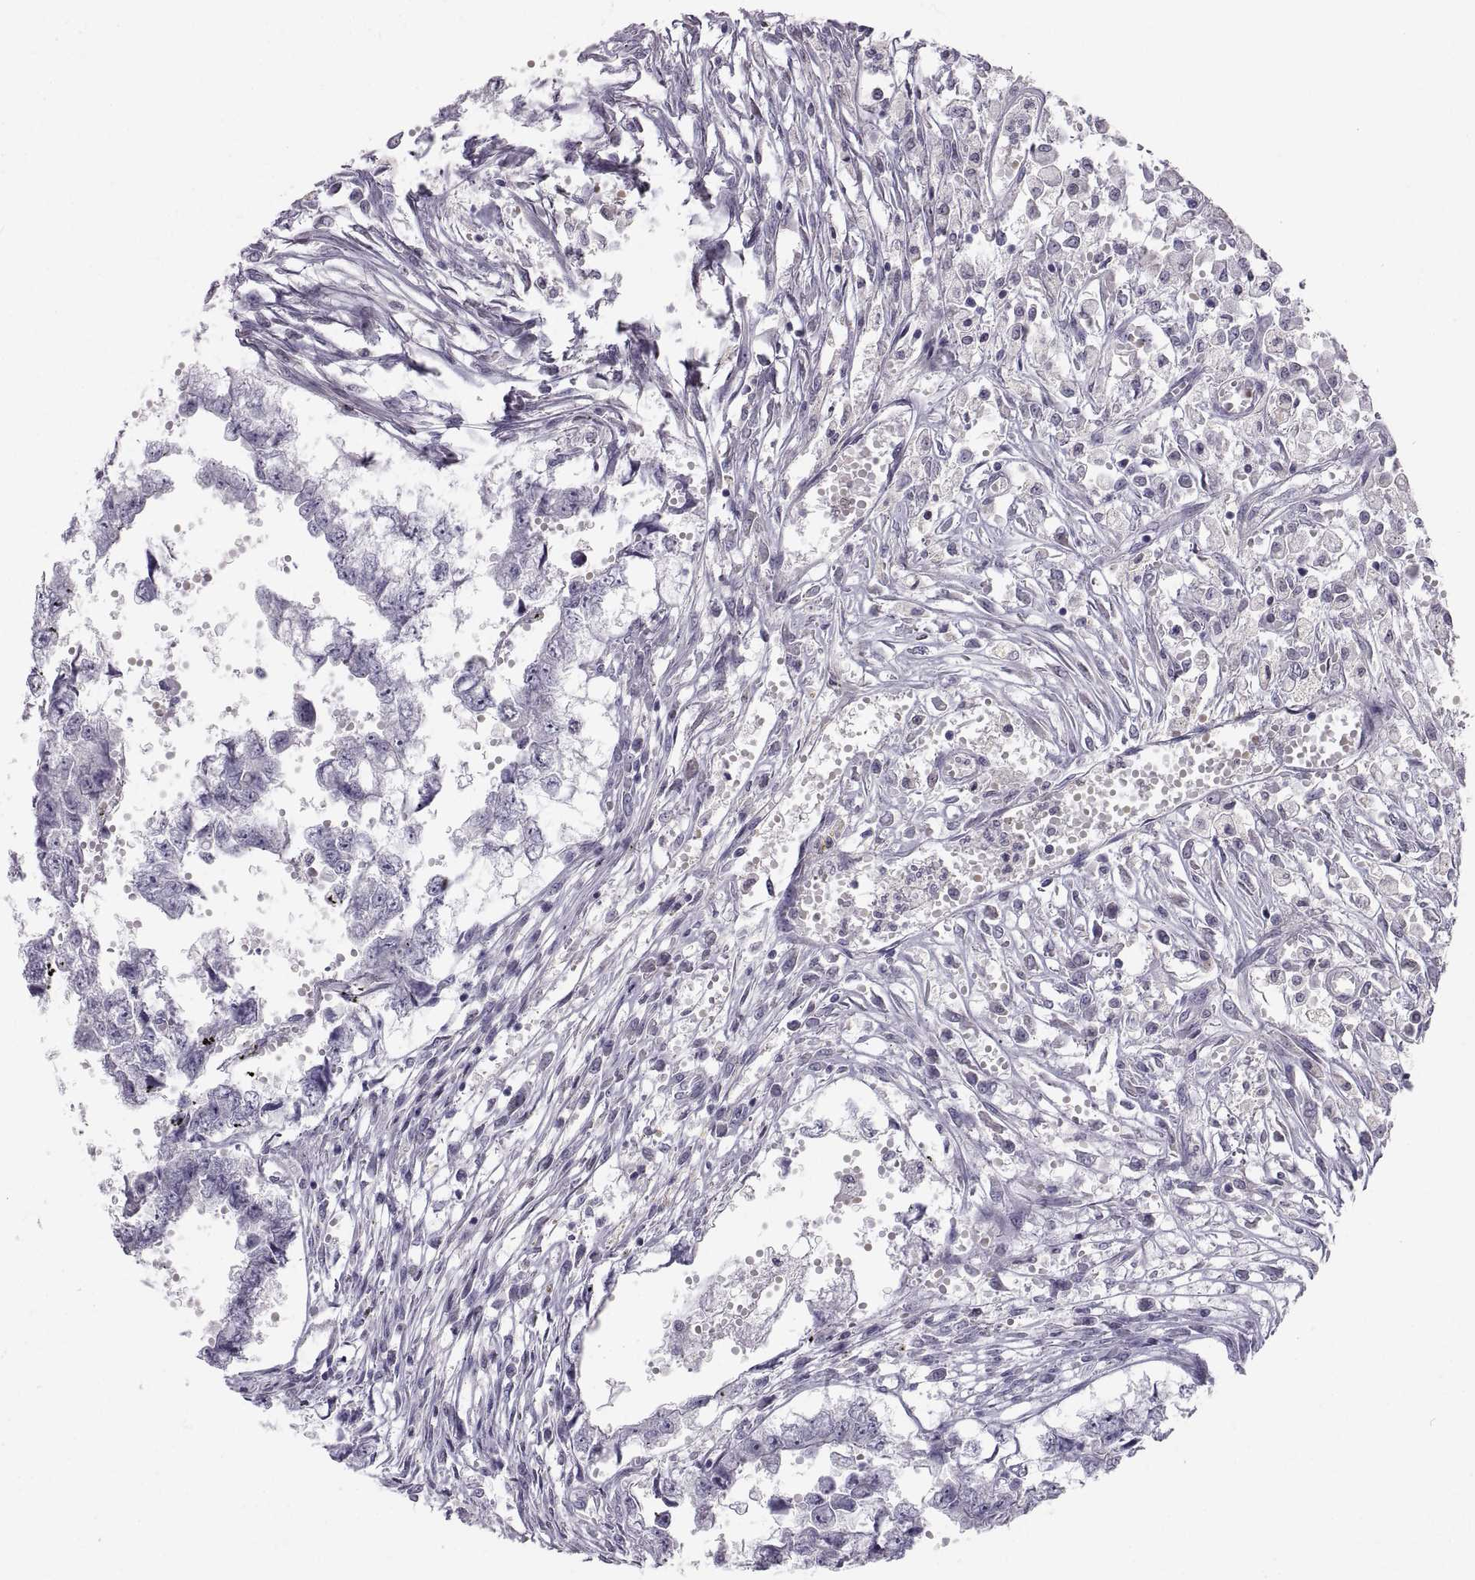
{"staining": {"intensity": "negative", "quantity": "none", "location": "none"}, "tissue": "testis cancer", "cell_type": "Tumor cells", "image_type": "cancer", "snomed": [{"axis": "morphology", "description": "Carcinoma, Embryonal, NOS"}, {"axis": "morphology", "description": "Teratoma, malignant, NOS"}, {"axis": "topography", "description": "Testis"}], "caption": "Tumor cells are negative for protein expression in human testis embryonal carcinoma.", "gene": "ZNF185", "patient": {"sex": "male", "age": 44}}